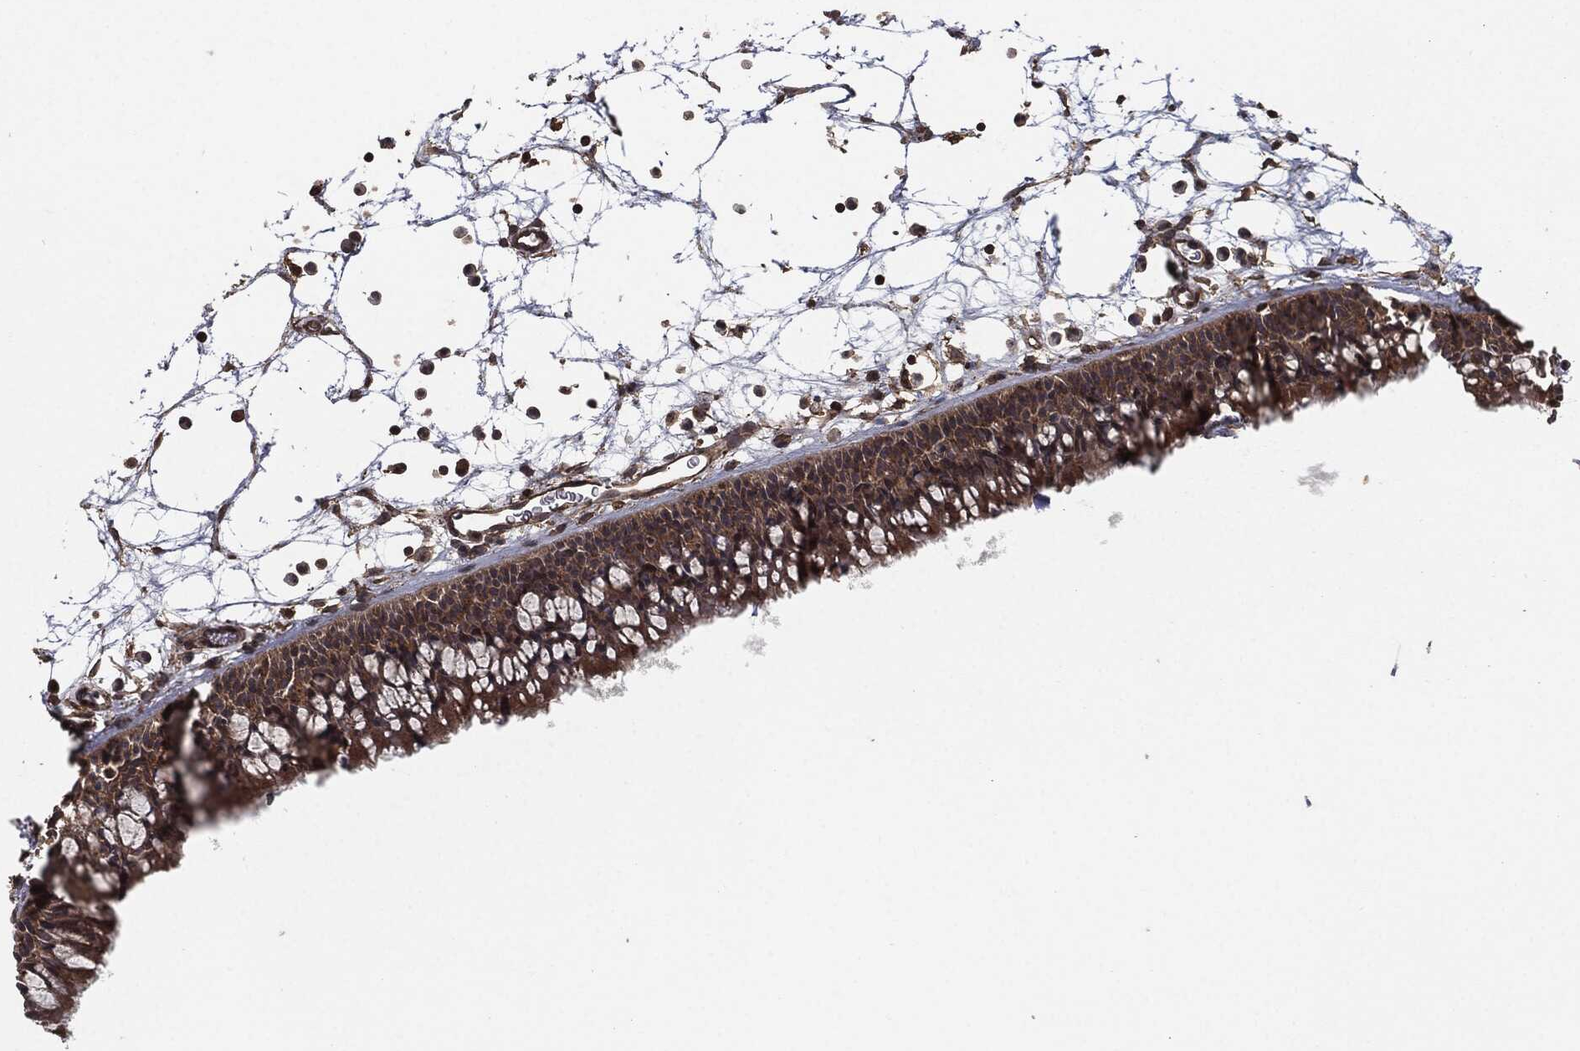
{"staining": {"intensity": "moderate", "quantity": ">75%", "location": "cytoplasmic/membranous"}, "tissue": "nasopharynx", "cell_type": "Respiratory epithelial cells", "image_type": "normal", "snomed": [{"axis": "morphology", "description": "Normal tissue, NOS"}, {"axis": "topography", "description": "Nasopharynx"}], "caption": "Protein expression by IHC shows moderate cytoplasmic/membranous staining in about >75% of respiratory epithelial cells in benign nasopharynx.", "gene": "ERBIN", "patient": {"sex": "male", "age": 58}}